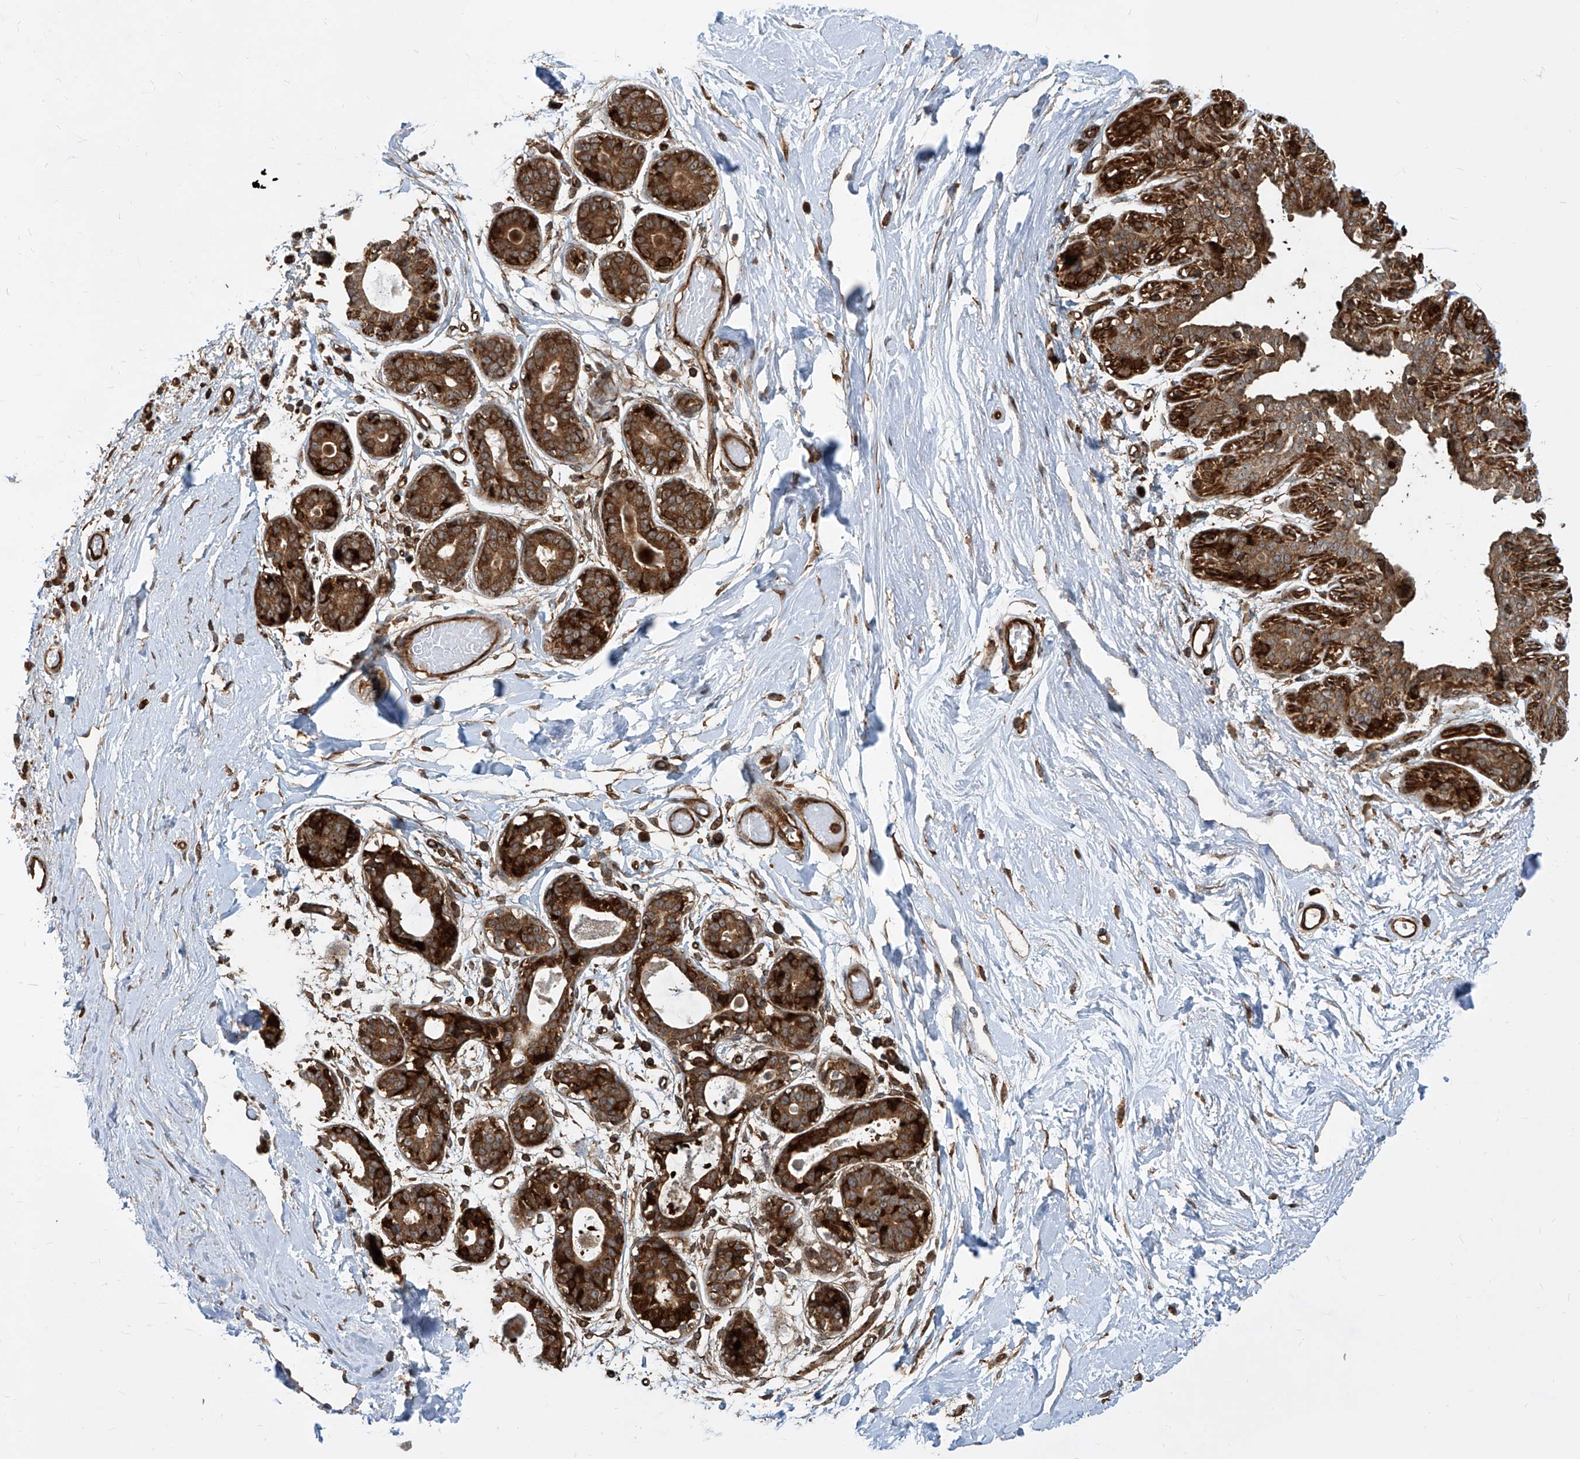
{"staining": {"intensity": "moderate", "quantity": ">75%", "location": "cytoplasmic/membranous"}, "tissue": "breast", "cell_type": "Adipocytes", "image_type": "normal", "snomed": [{"axis": "morphology", "description": "Normal tissue, NOS"}, {"axis": "topography", "description": "Breast"}], "caption": "Immunohistochemistry photomicrograph of benign breast: human breast stained using immunohistochemistry (IHC) reveals medium levels of moderate protein expression localized specifically in the cytoplasmic/membranous of adipocytes, appearing as a cytoplasmic/membranous brown color.", "gene": "MAGED2", "patient": {"sex": "female", "age": 45}}